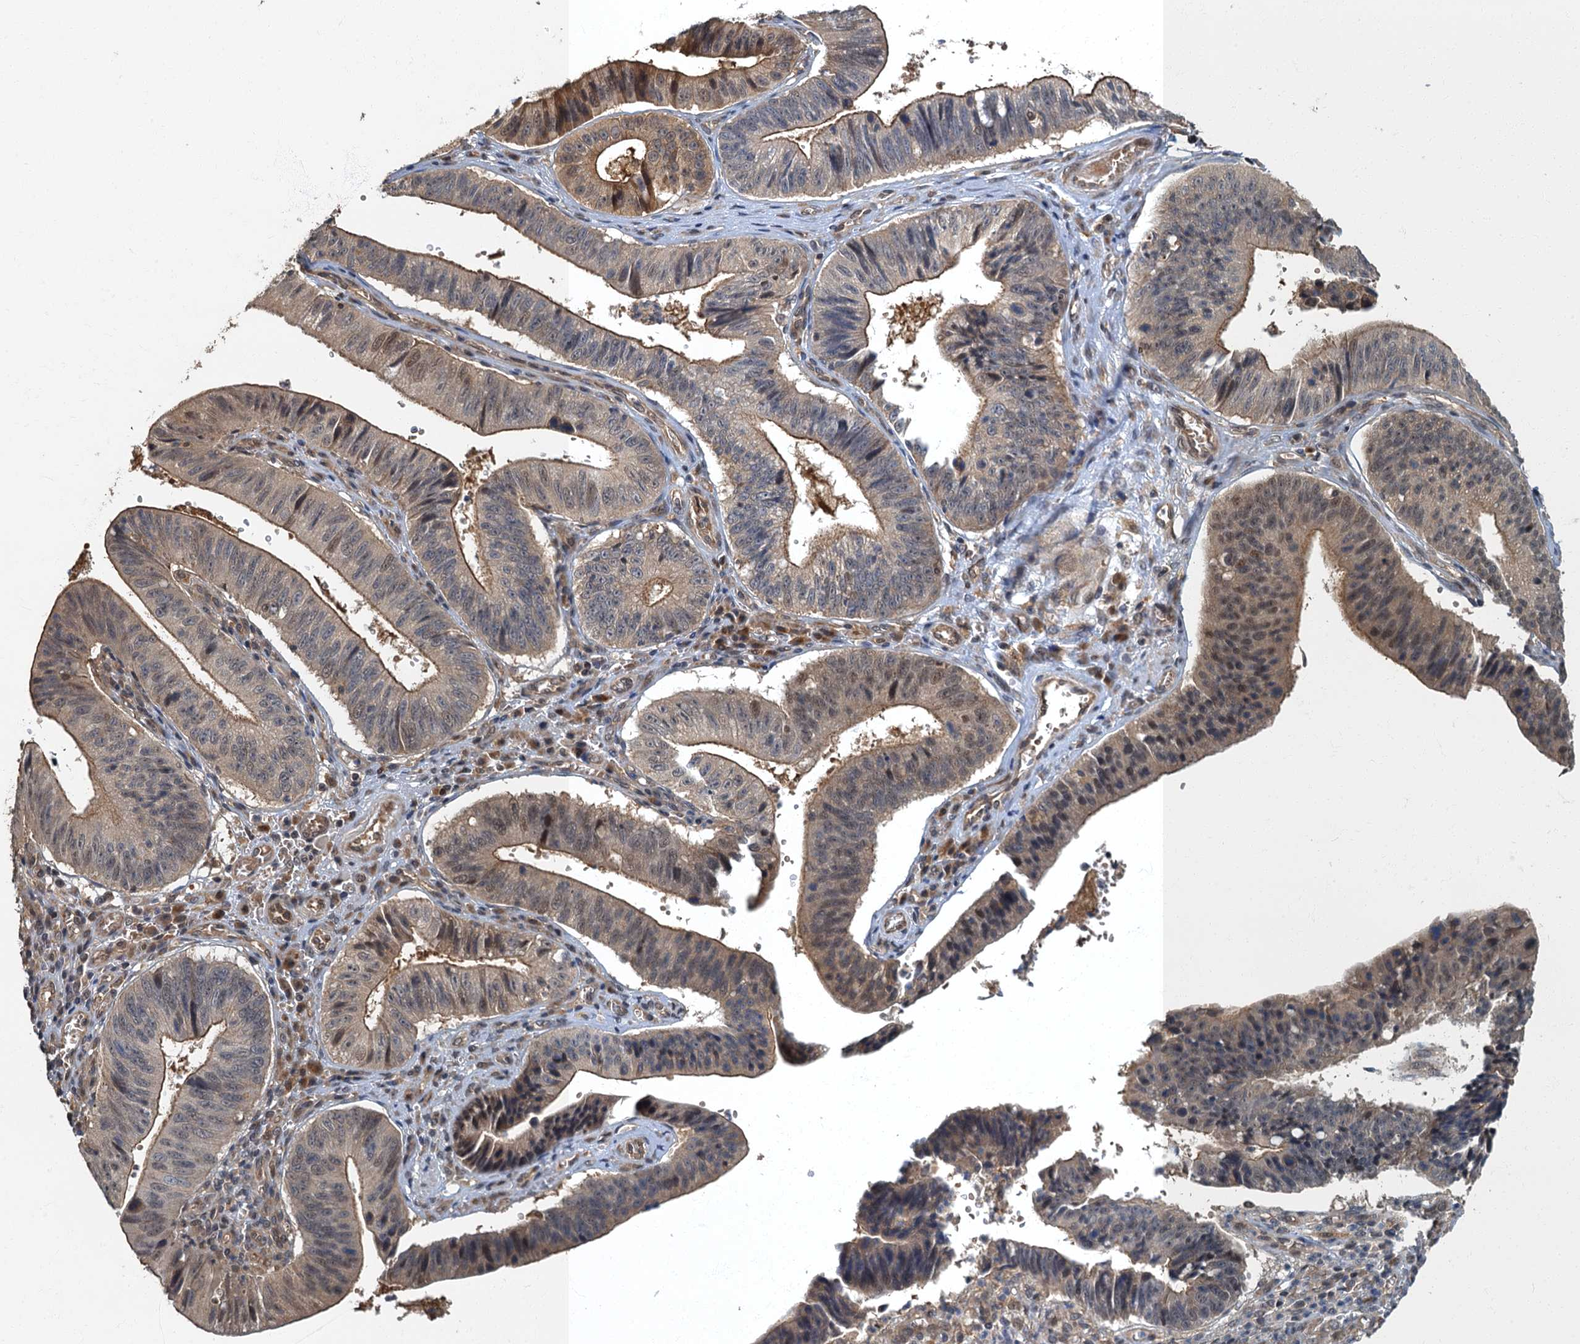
{"staining": {"intensity": "moderate", "quantity": "25%-75%", "location": "cytoplasmic/membranous,nuclear"}, "tissue": "stomach cancer", "cell_type": "Tumor cells", "image_type": "cancer", "snomed": [{"axis": "morphology", "description": "Adenocarcinoma, NOS"}, {"axis": "topography", "description": "Stomach"}], "caption": "Adenocarcinoma (stomach) was stained to show a protein in brown. There is medium levels of moderate cytoplasmic/membranous and nuclear positivity in approximately 25%-75% of tumor cells.", "gene": "TBCK", "patient": {"sex": "male", "age": 59}}